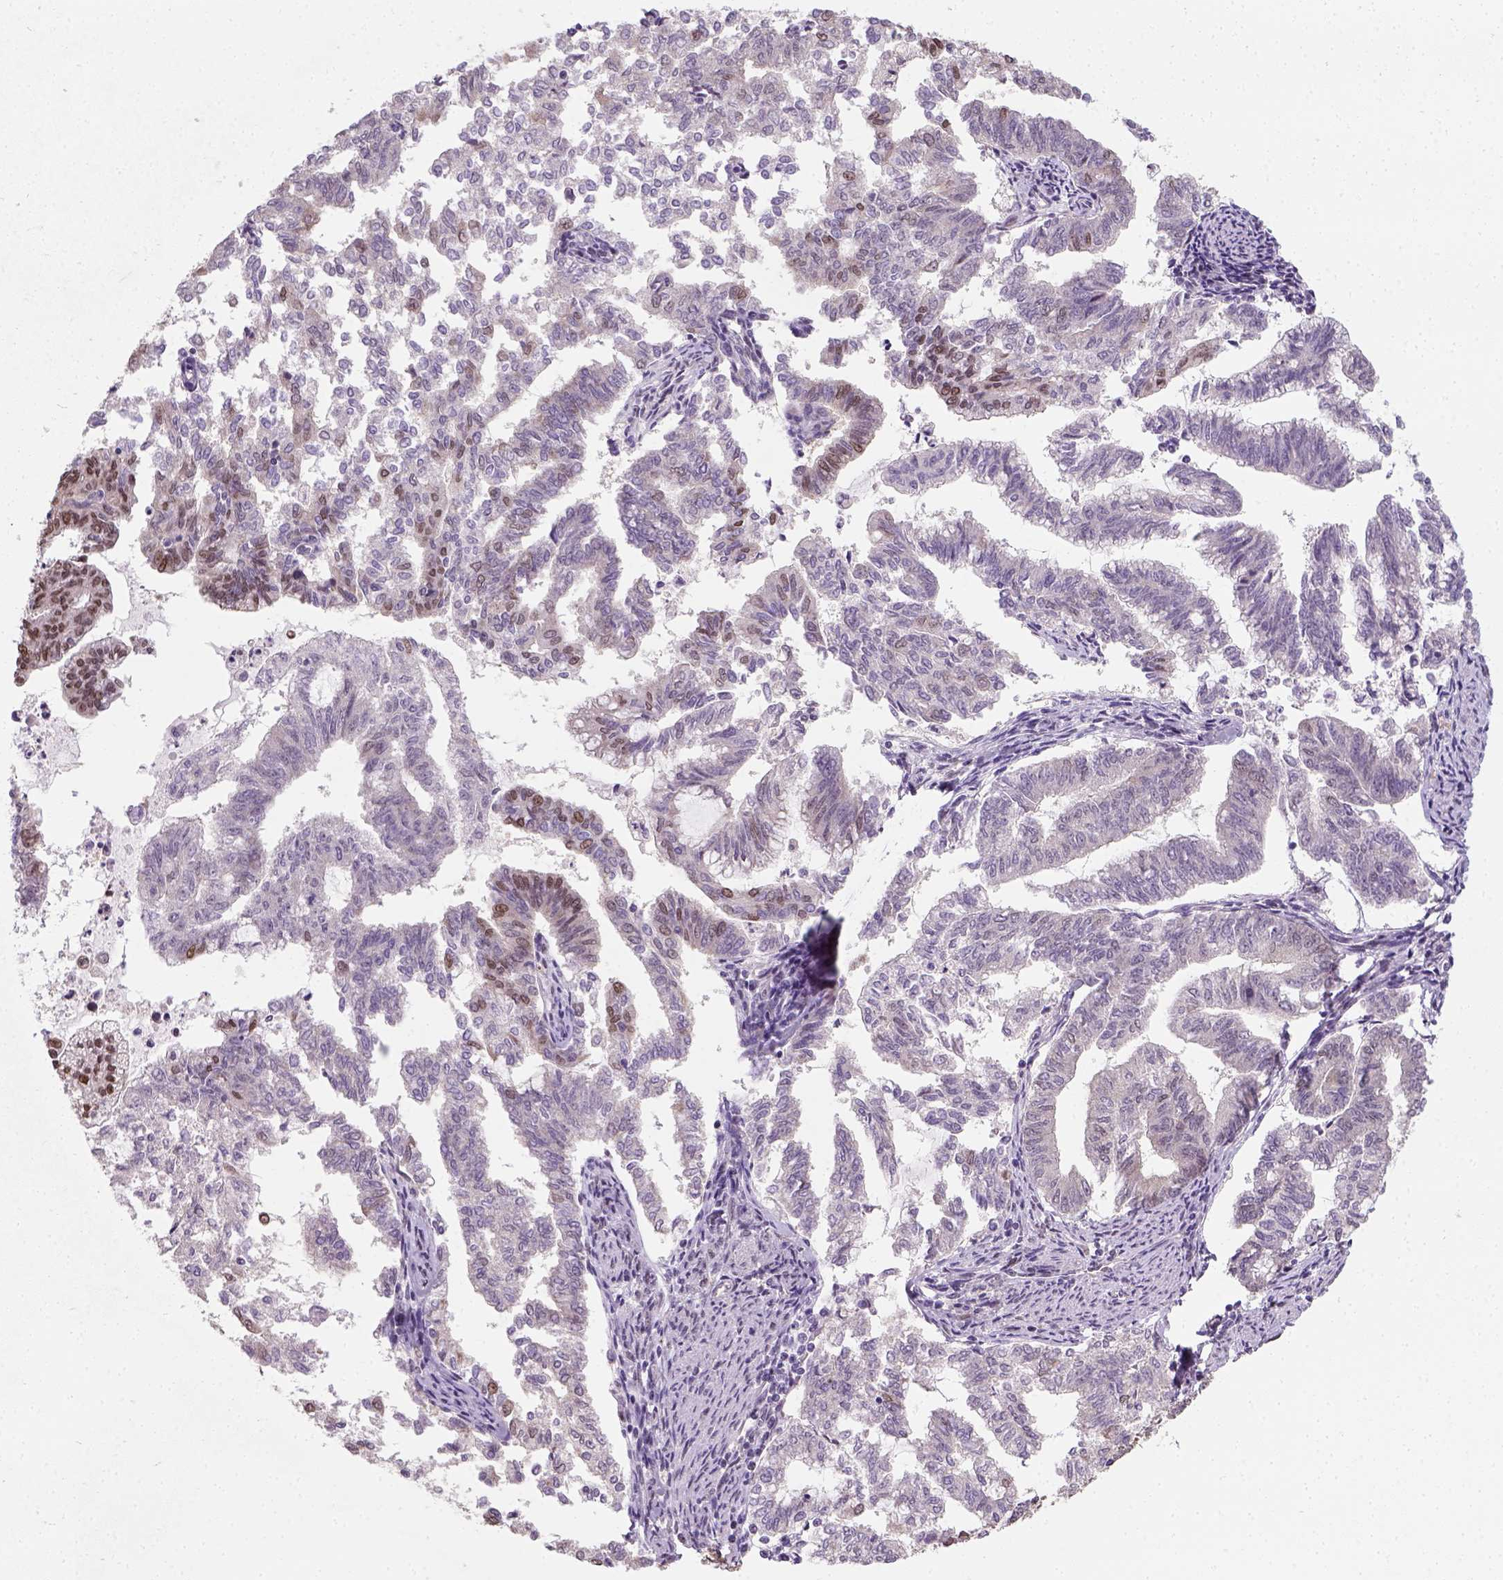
{"staining": {"intensity": "moderate", "quantity": "25%-75%", "location": "nuclear"}, "tissue": "endometrial cancer", "cell_type": "Tumor cells", "image_type": "cancer", "snomed": [{"axis": "morphology", "description": "Adenocarcinoma, NOS"}, {"axis": "topography", "description": "Endometrium"}], "caption": "This micrograph exhibits immunohistochemistry (IHC) staining of human adenocarcinoma (endometrial), with medium moderate nuclear positivity in approximately 25%-75% of tumor cells.", "gene": "C1orf112", "patient": {"sex": "female", "age": 79}}